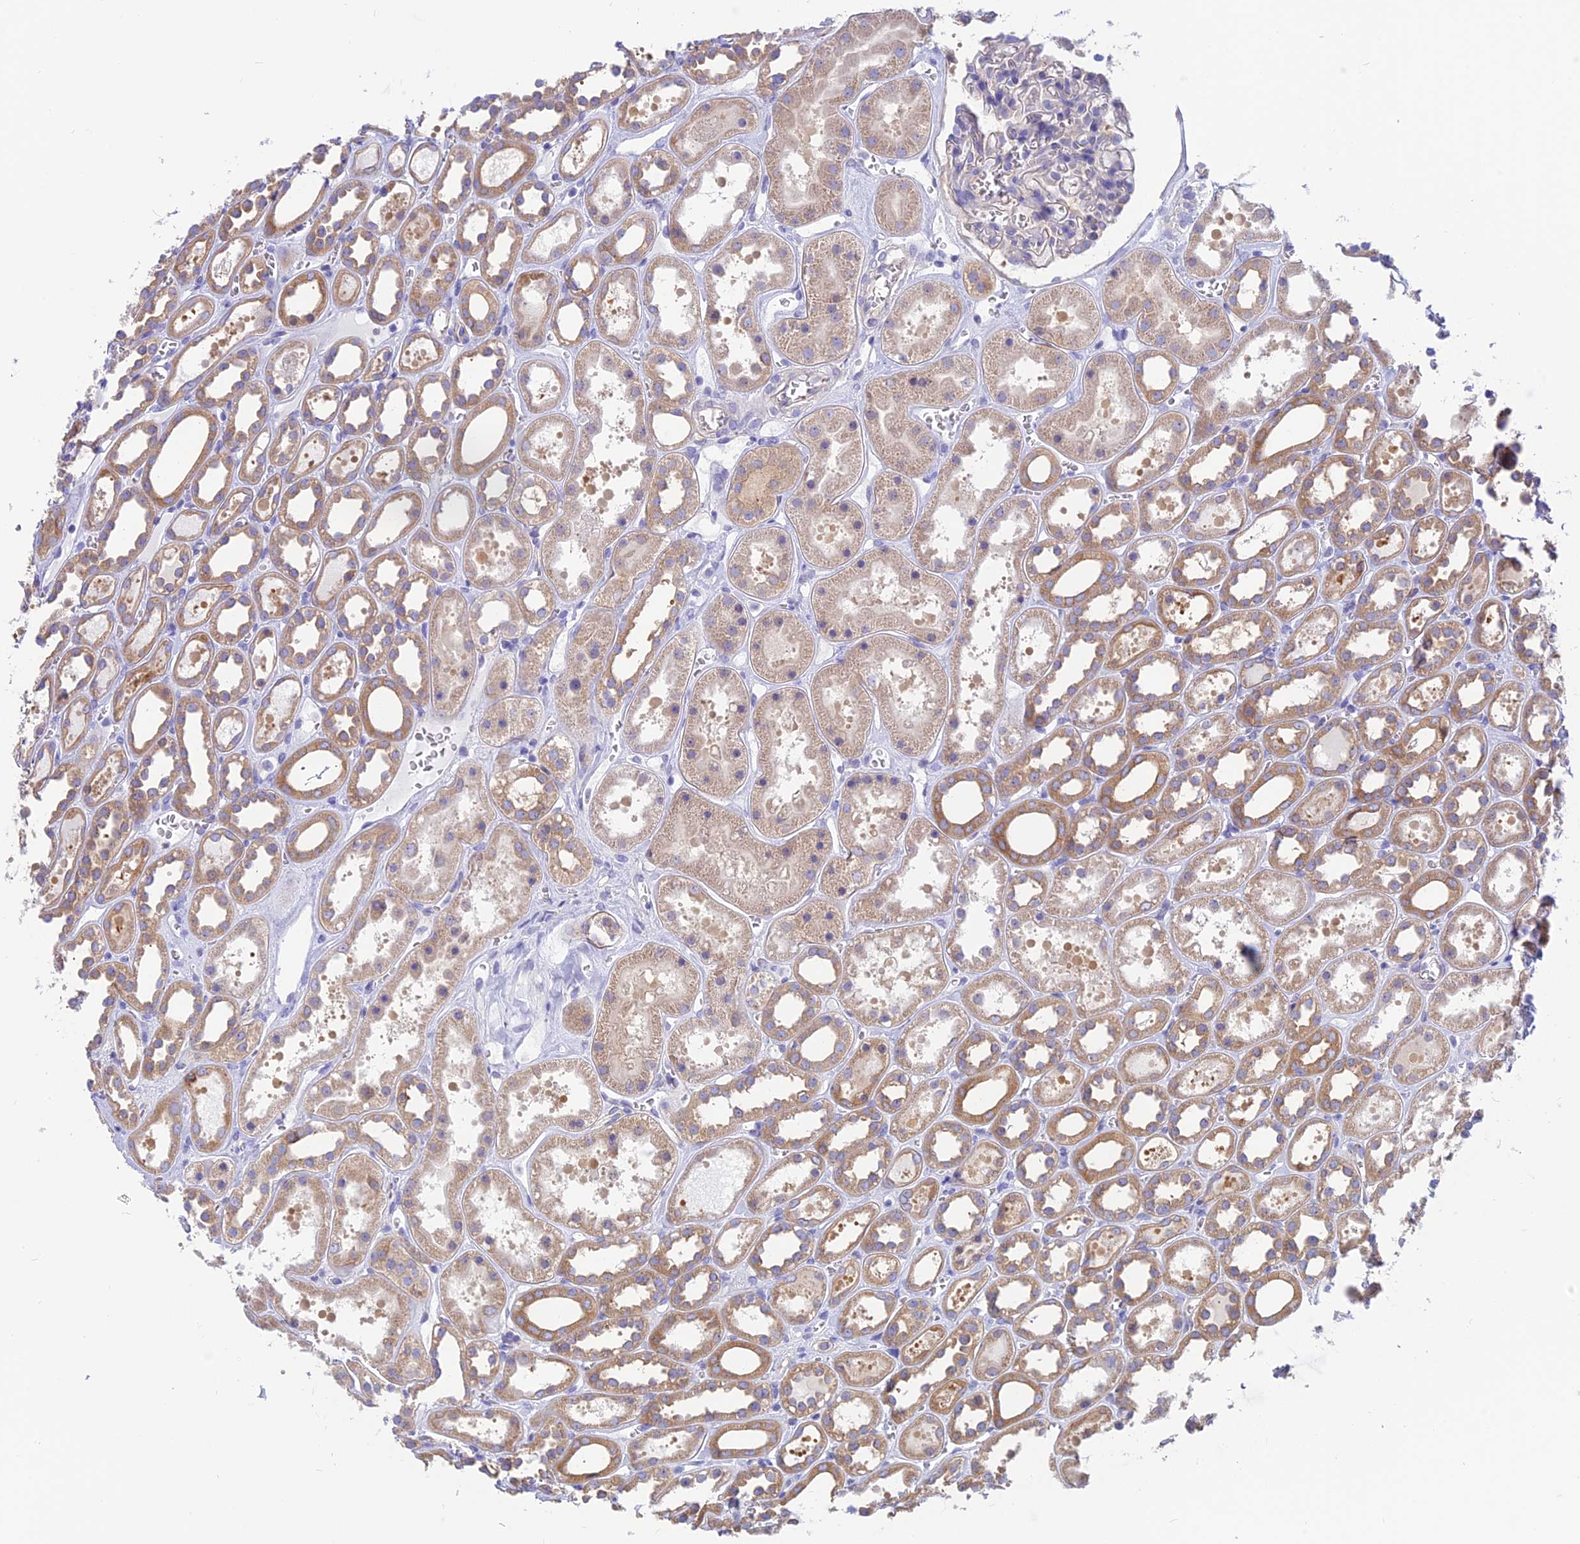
{"staining": {"intensity": "negative", "quantity": "none", "location": "none"}, "tissue": "kidney", "cell_type": "Cells in glomeruli", "image_type": "normal", "snomed": [{"axis": "morphology", "description": "Normal tissue, NOS"}, {"axis": "topography", "description": "Kidney"}], "caption": "DAB (3,3'-diaminobenzidine) immunohistochemical staining of unremarkable human kidney displays no significant positivity in cells in glomeruli. (DAB (3,3'-diaminobenzidine) immunohistochemistry, high magnification).", "gene": "LZTFL1", "patient": {"sex": "female", "age": 41}}